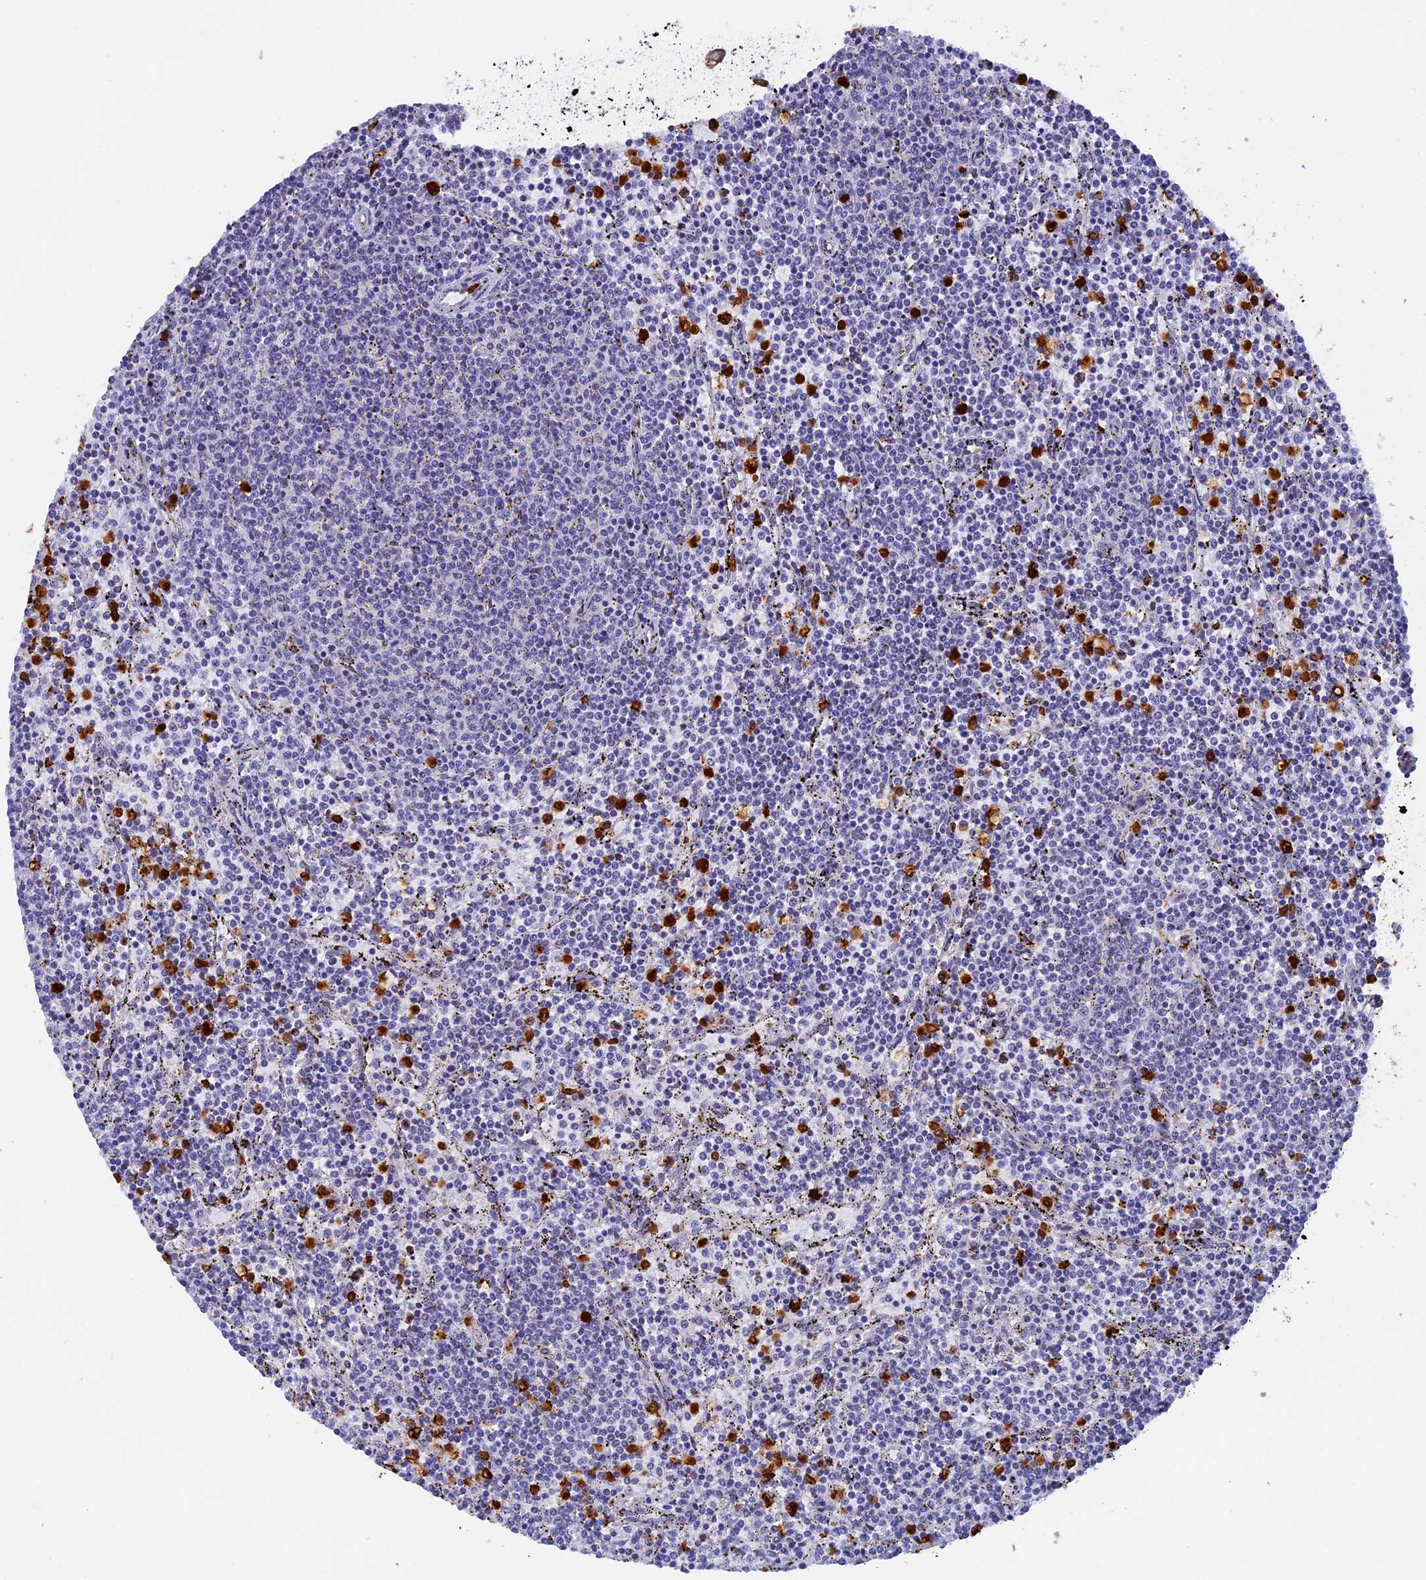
{"staining": {"intensity": "negative", "quantity": "none", "location": "none"}, "tissue": "lymphoma", "cell_type": "Tumor cells", "image_type": "cancer", "snomed": [{"axis": "morphology", "description": "Malignant lymphoma, non-Hodgkin's type, Low grade"}, {"axis": "topography", "description": "Spleen"}], "caption": "High magnification brightfield microscopy of lymphoma stained with DAB (3,3'-diaminobenzidine) (brown) and counterstained with hematoxylin (blue): tumor cells show no significant positivity.", "gene": "SLC26A1", "patient": {"sex": "female", "age": 50}}